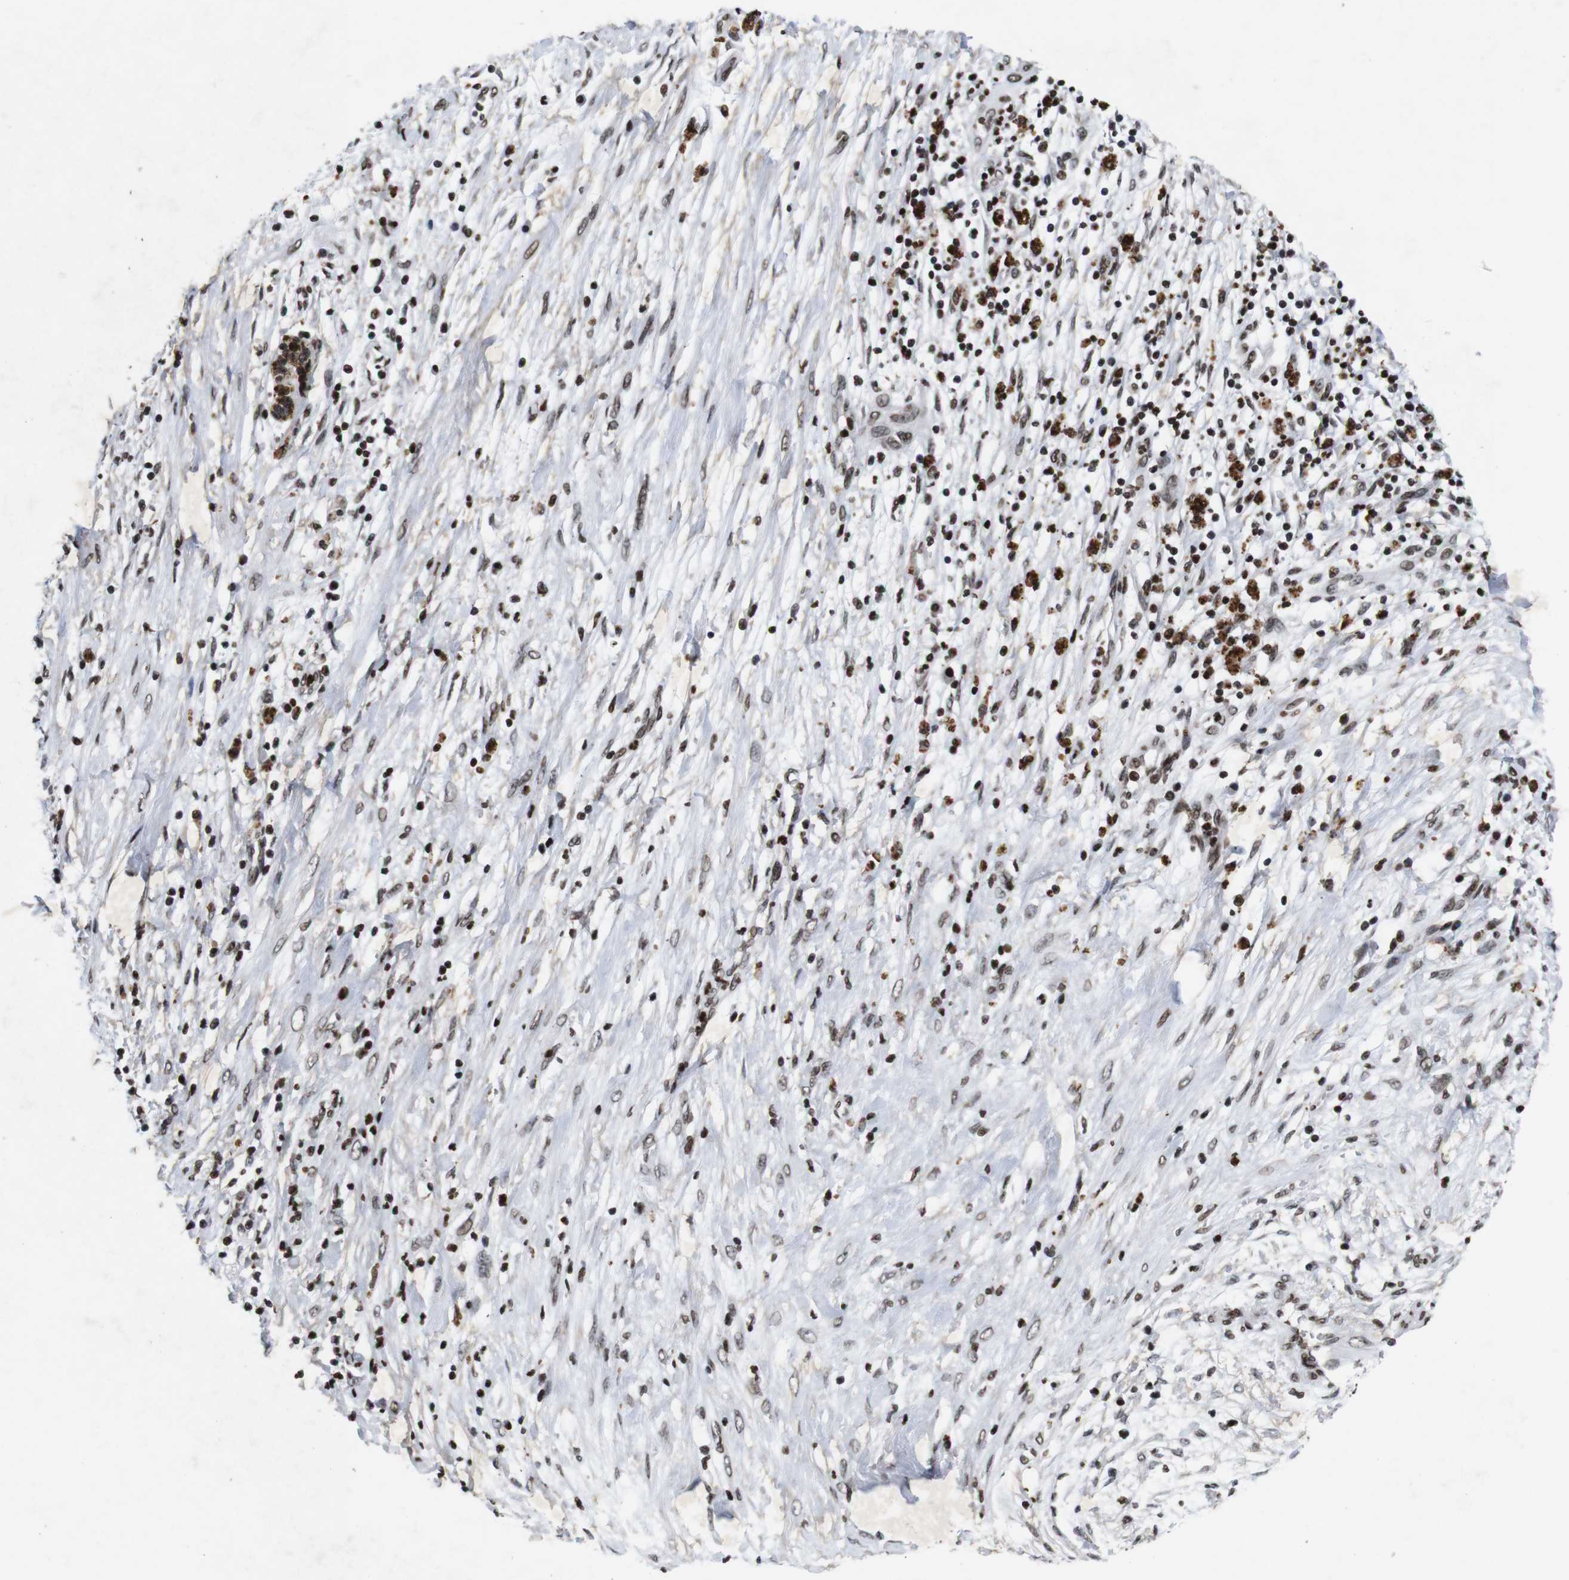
{"staining": {"intensity": "weak", "quantity": ">75%", "location": "nuclear"}, "tissue": "pancreatic cancer", "cell_type": "Tumor cells", "image_type": "cancer", "snomed": [{"axis": "morphology", "description": "Adenocarcinoma, NOS"}, {"axis": "topography", "description": "Pancreas"}], "caption": "Tumor cells demonstrate low levels of weak nuclear expression in about >75% of cells in pancreatic cancer (adenocarcinoma). Immunohistochemistry stains the protein in brown and the nuclei are stained blue.", "gene": "MAGEH1", "patient": {"sex": "female", "age": 75}}